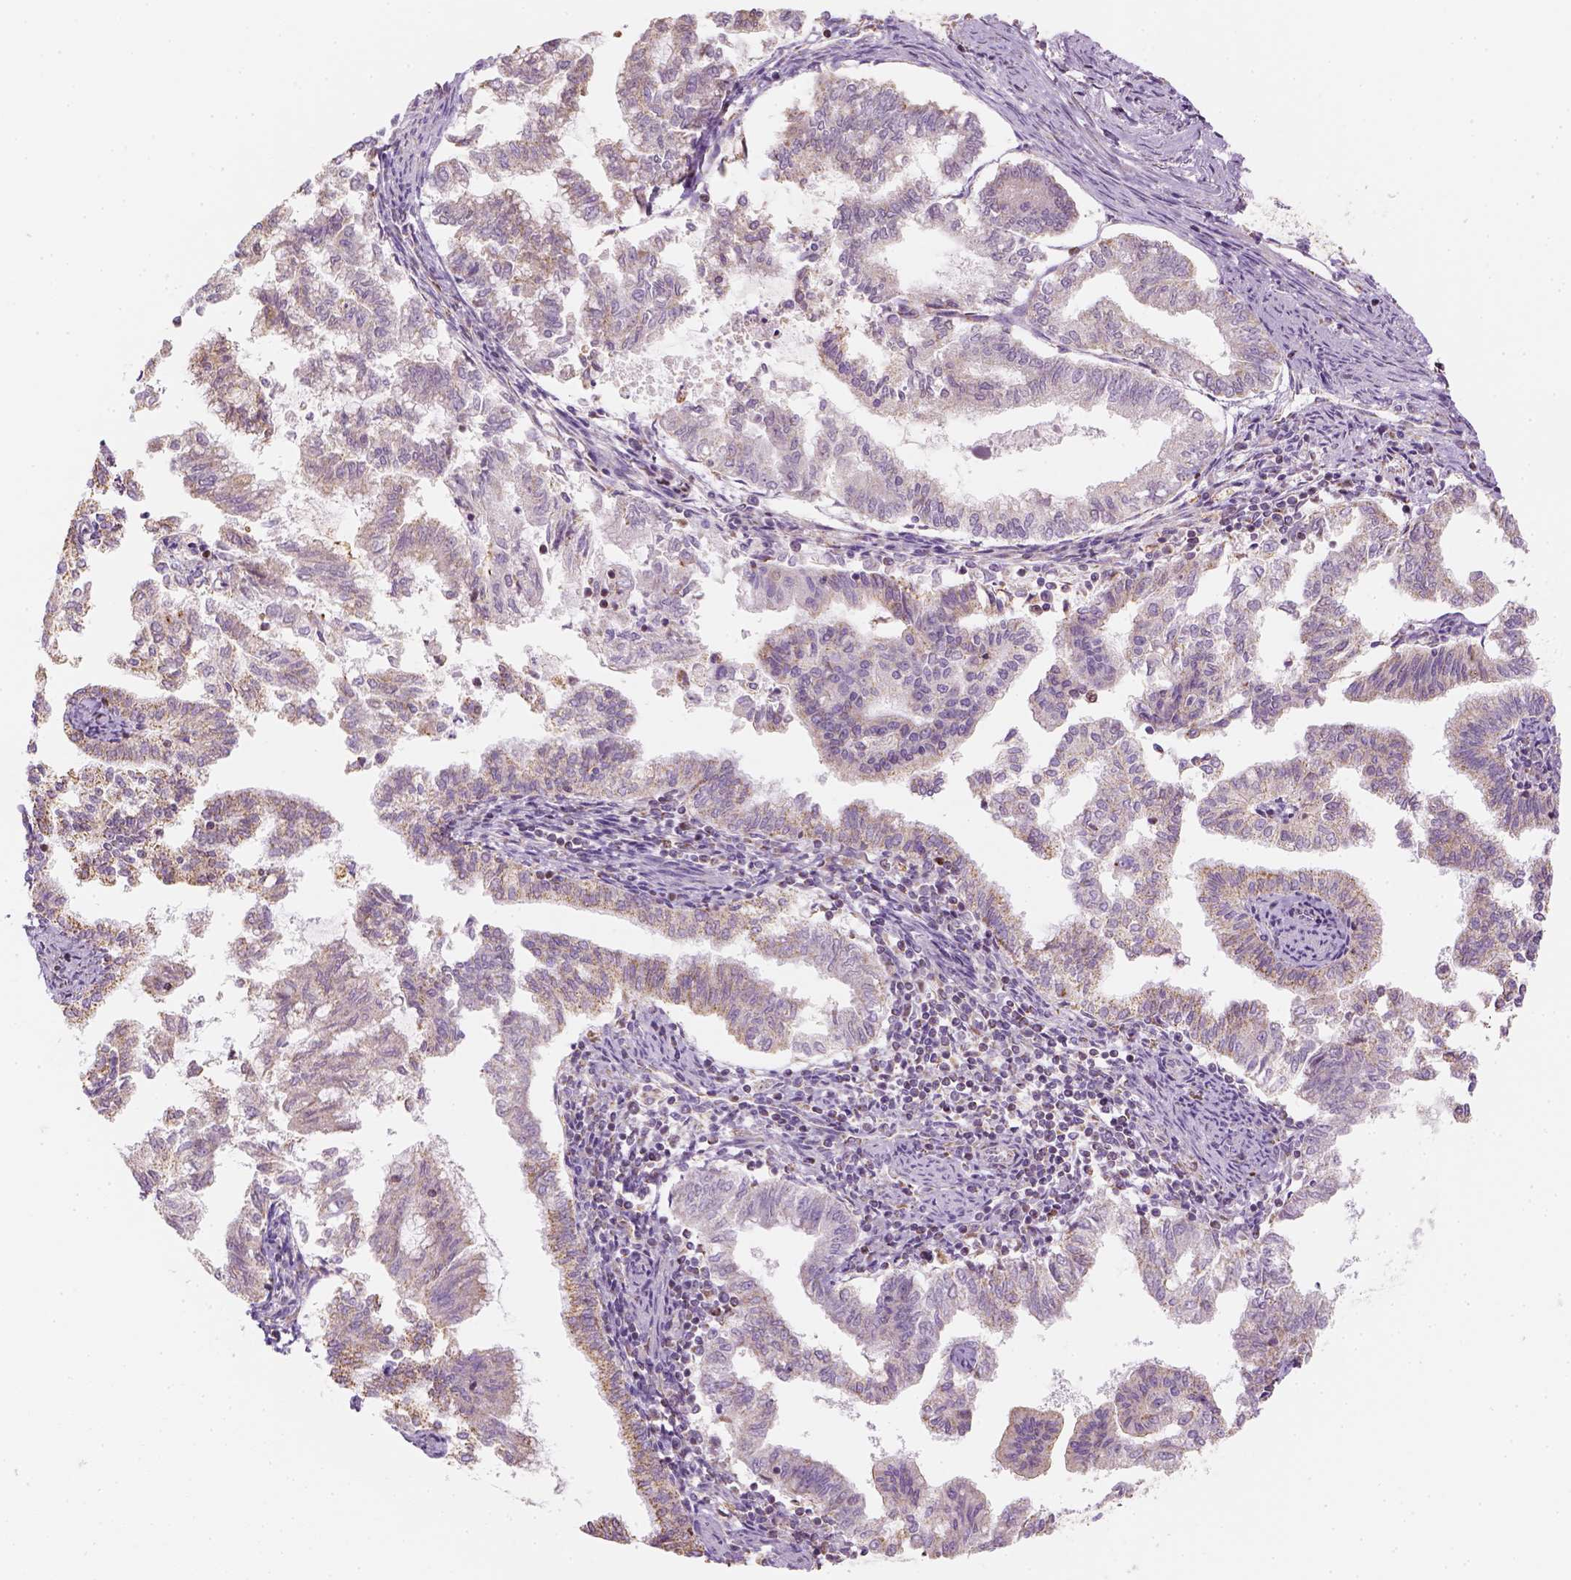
{"staining": {"intensity": "moderate", "quantity": "25%-75%", "location": "cytoplasmic/membranous"}, "tissue": "endometrial cancer", "cell_type": "Tumor cells", "image_type": "cancer", "snomed": [{"axis": "morphology", "description": "Adenocarcinoma, NOS"}, {"axis": "topography", "description": "Endometrium"}], "caption": "A medium amount of moderate cytoplasmic/membranous positivity is present in about 25%-75% of tumor cells in endometrial cancer tissue. Nuclei are stained in blue.", "gene": "LCA5", "patient": {"sex": "female", "age": 79}}